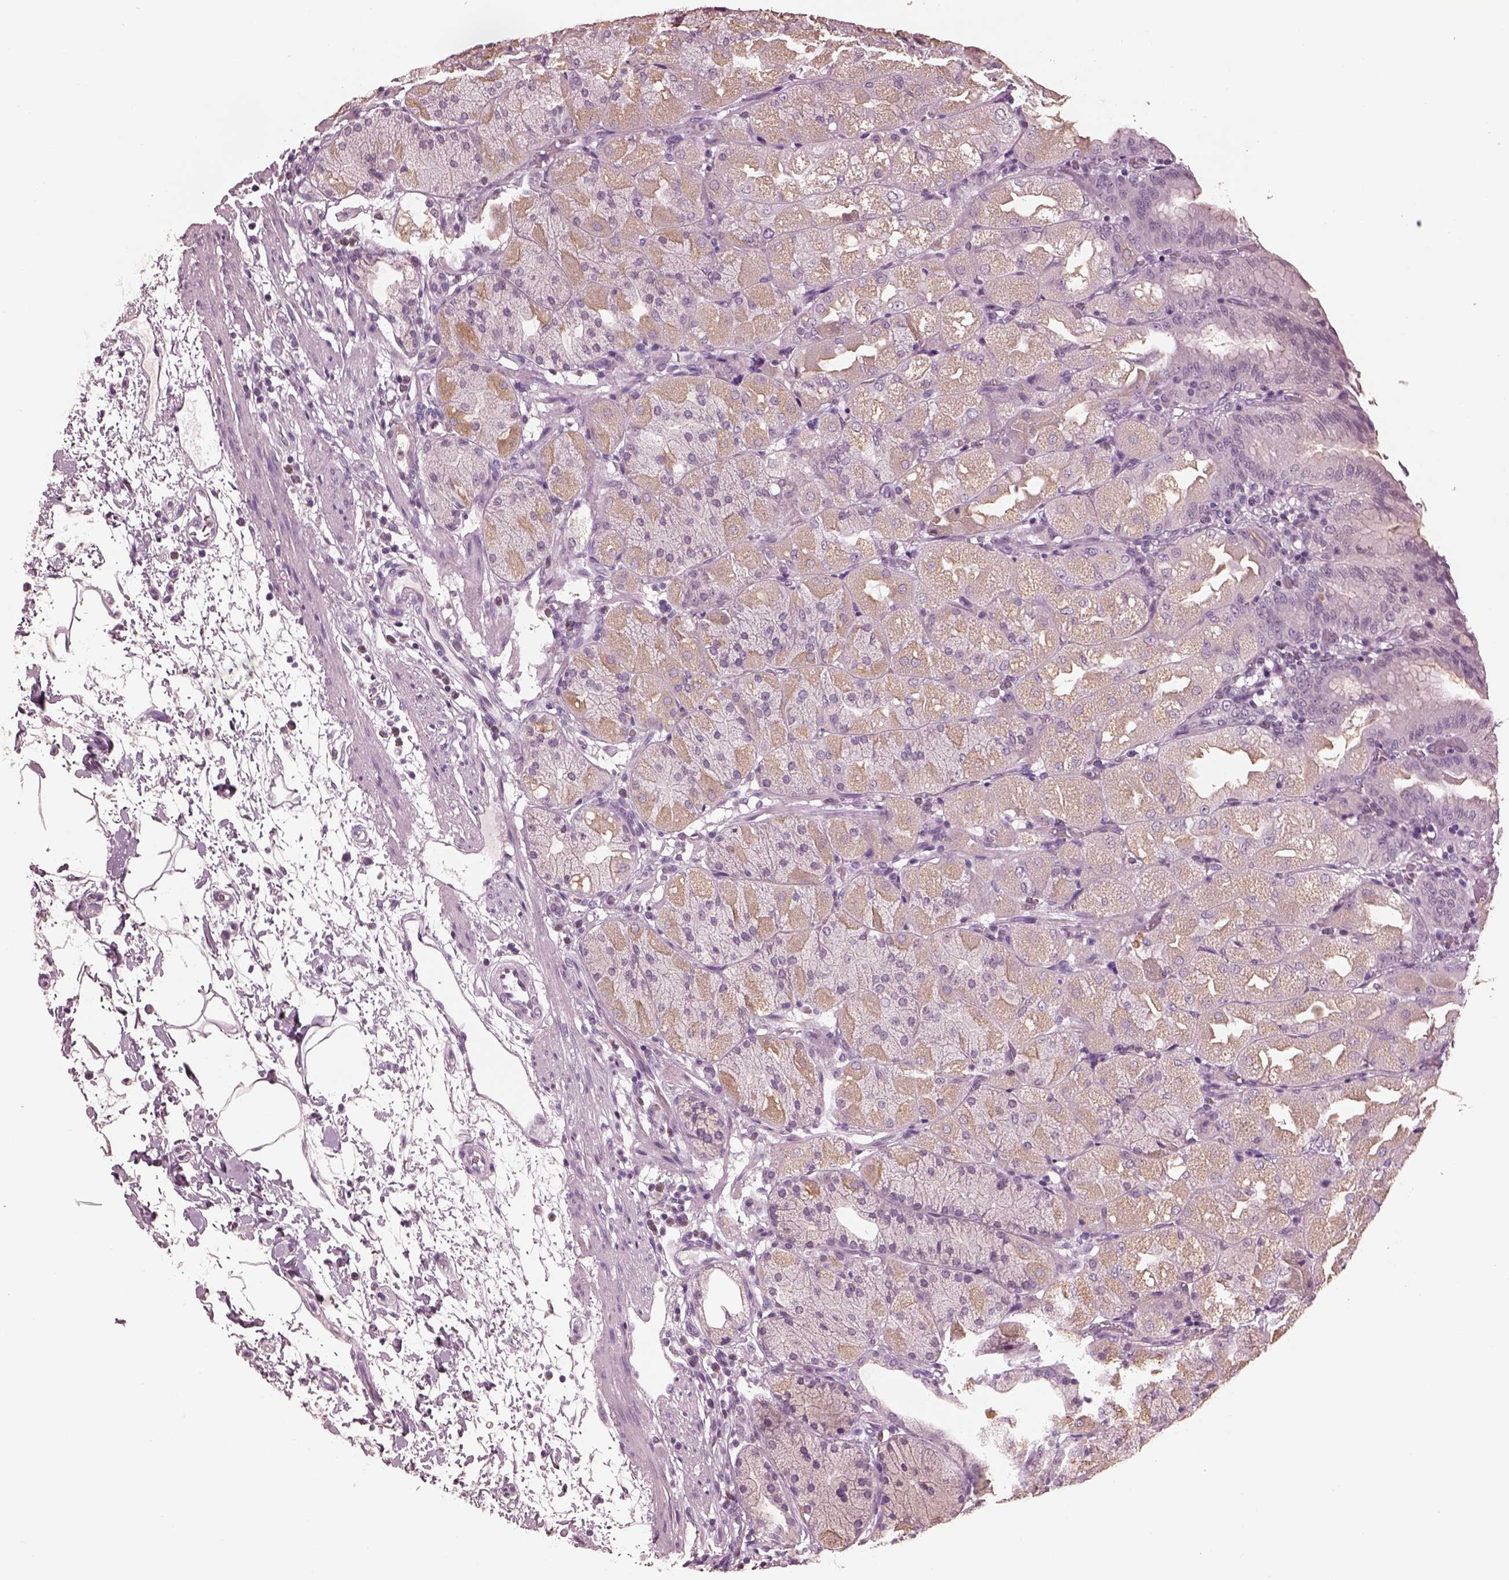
{"staining": {"intensity": "weak", "quantity": "<25%", "location": "cytoplasmic/membranous"}, "tissue": "stomach", "cell_type": "Glandular cells", "image_type": "normal", "snomed": [{"axis": "morphology", "description": "Normal tissue, NOS"}, {"axis": "topography", "description": "Stomach, upper"}, {"axis": "topography", "description": "Stomach"}, {"axis": "topography", "description": "Stomach, lower"}], "caption": "Micrograph shows no protein expression in glandular cells of normal stomach. Brightfield microscopy of immunohistochemistry stained with DAB (brown) and hematoxylin (blue), captured at high magnification.", "gene": "TSKS", "patient": {"sex": "male", "age": 62}}